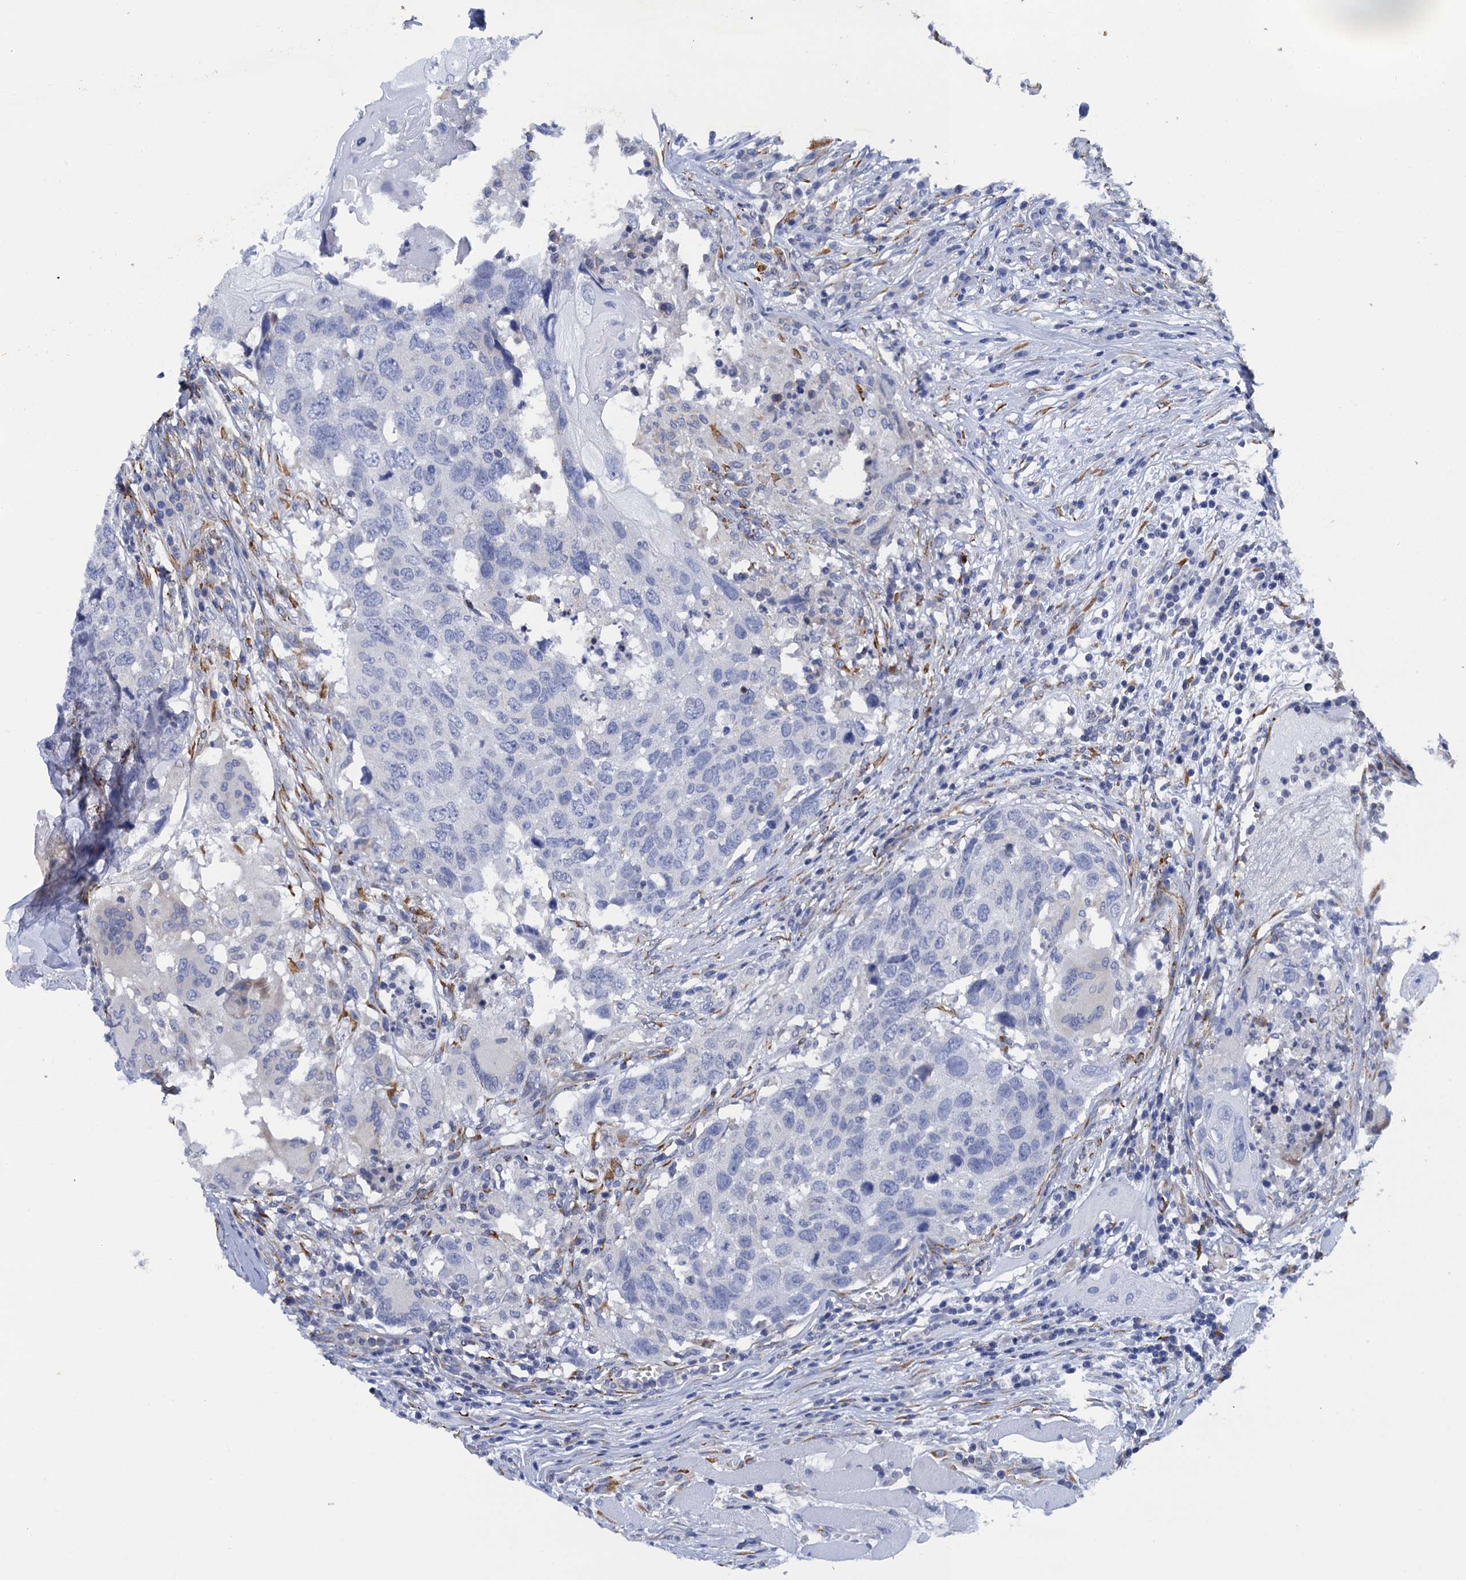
{"staining": {"intensity": "negative", "quantity": "none", "location": "none"}, "tissue": "head and neck cancer", "cell_type": "Tumor cells", "image_type": "cancer", "snomed": [{"axis": "morphology", "description": "Squamous cell carcinoma, NOS"}, {"axis": "topography", "description": "Head-Neck"}], "caption": "An image of head and neck cancer (squamous cell carcinoma) stained for a protein reveals no brown staining in tumor cells. The staining is performed using DAB brown chromogen with nuclei counter-stained in using hematoxylin.", "gene": "POGLUT3", "patient": {"sex": "male", "age": 66}}